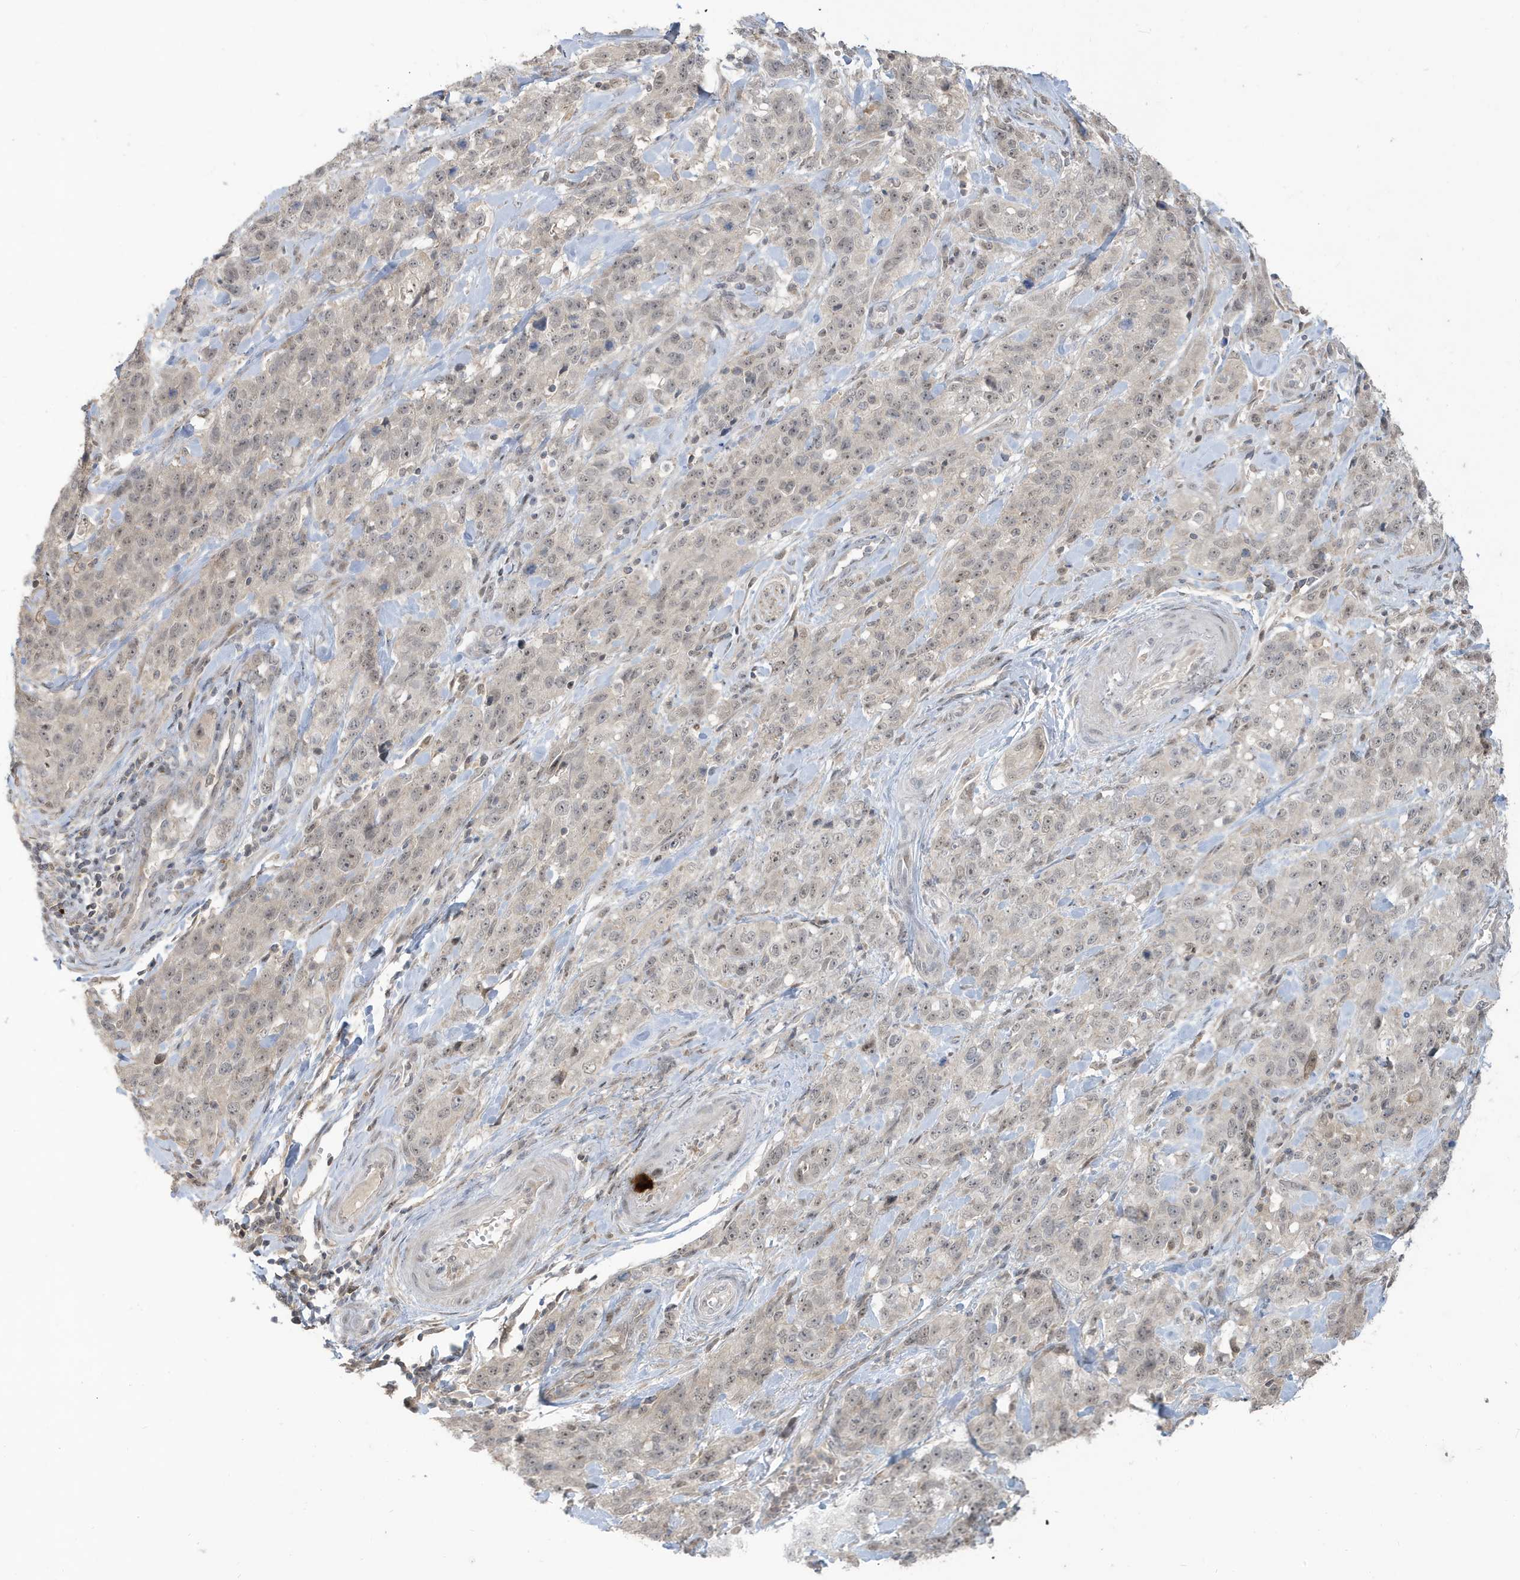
{"staining": {"intensity": "weak", "quantity": "<25%", "location": "nuclear"}, "tissue": "stomach cancer", "cell_type": "Tumor cells", "image_type": "cancer", "snomed": [{"axis": "morphology", "description": "Normal tissue, NOS"}, {"axis": "morphology", "description": "Adenocarcinoma, NOS"}, {"axis": "topography", "description": "Lymph node"}, {"axis": "topography", "description": "Stomach"}], "caption": "An immunohistochemistry (IHC) micrograph of adenocarcinoma (stomach) is shown. There is no staining in tumor cells of adenocarcinoma (stomach).", "gene": "PRRT3", "patient": {"sex": "male", "age": 48}}